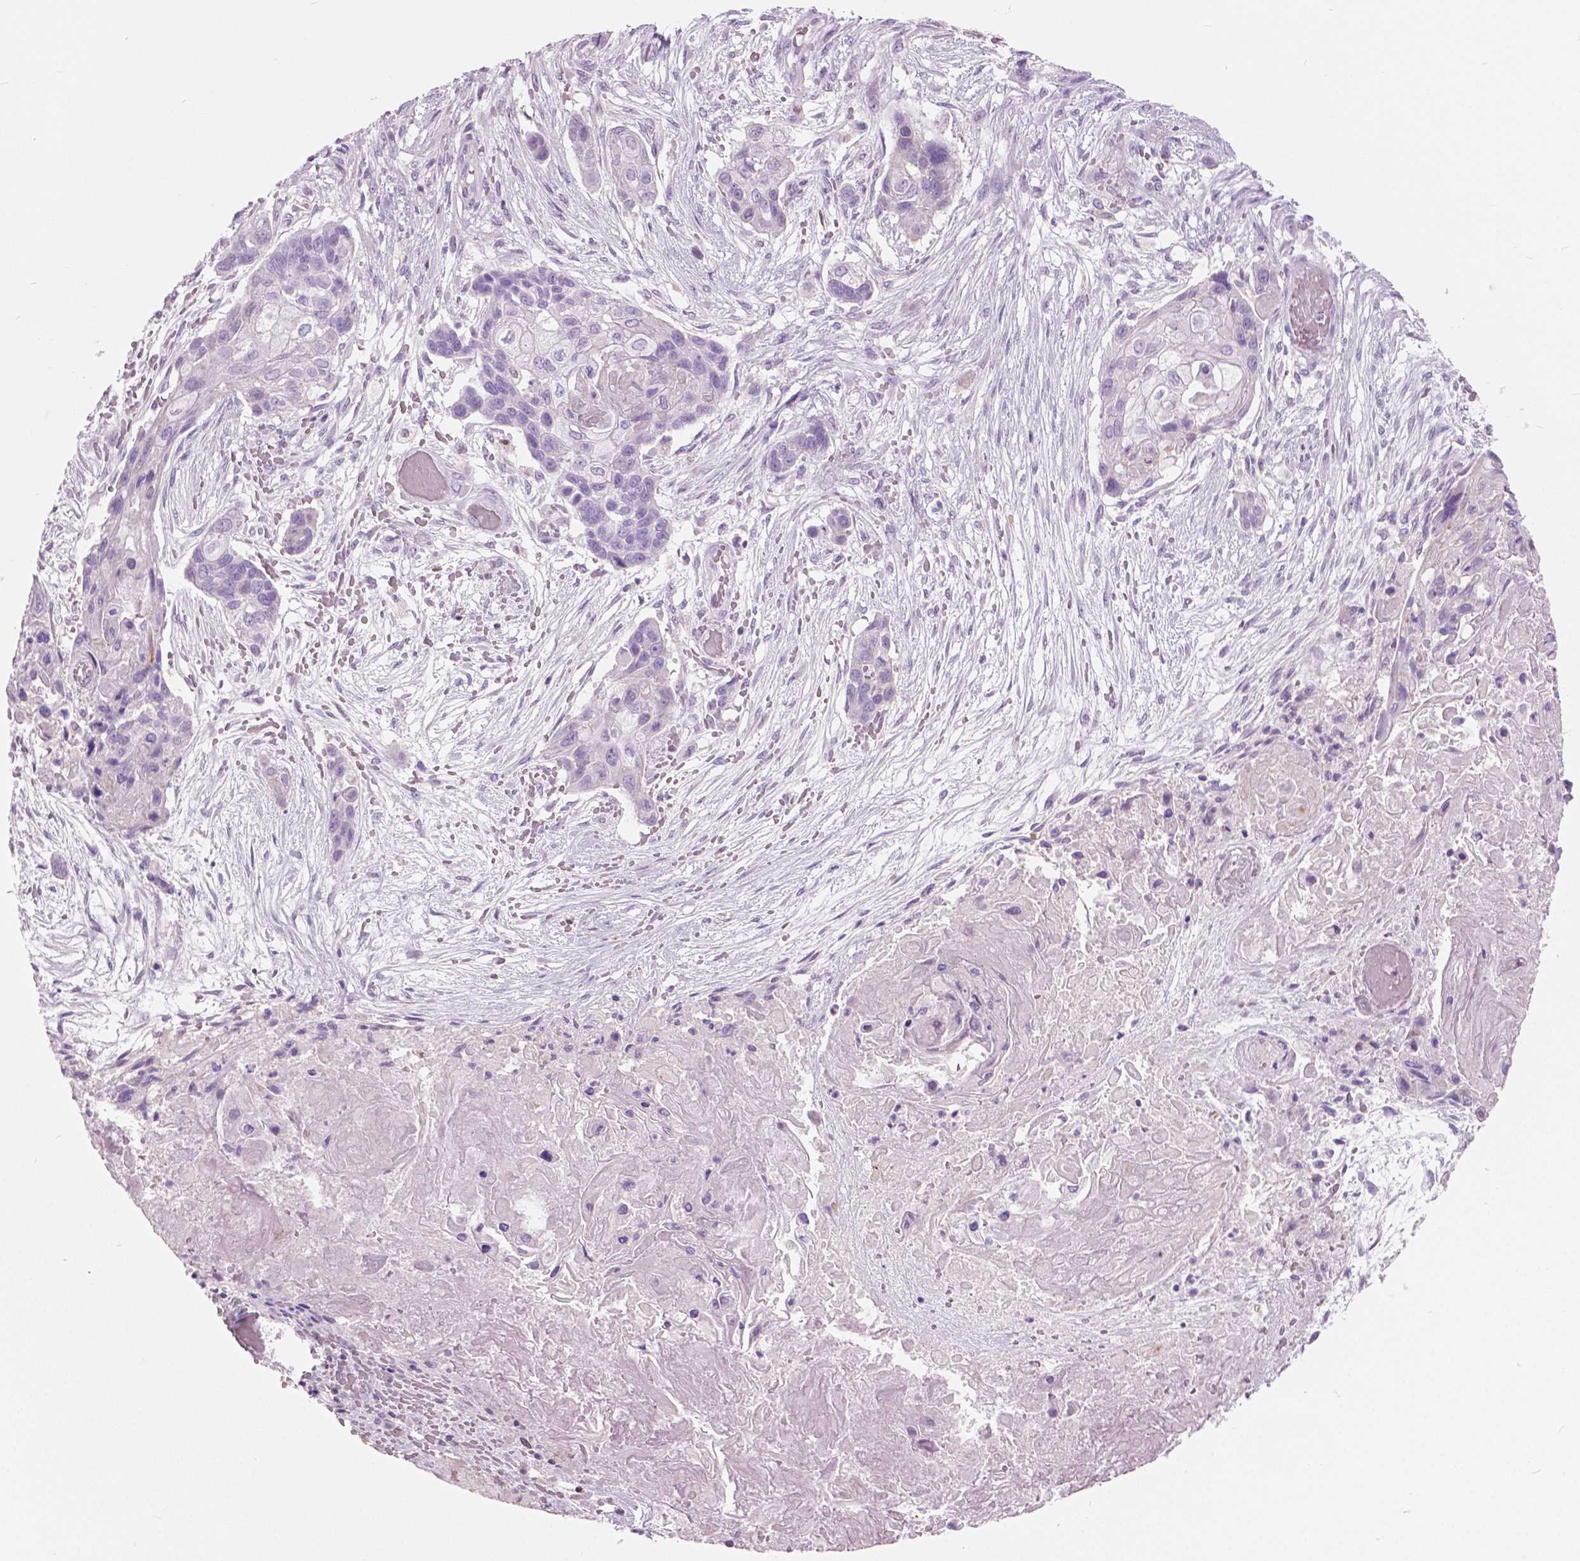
{"staining": {"intensity": "negative", "quantity": "none", "location": "none"}, "tissue": "lung cancer", "cell_type": "Tumor cells", "image_type": "cancer", "snomed": [{"axis": "morphology", "description": "Squamous cell carcinoma, NOS"}, {"axis": "topography", "description": "Lung"}], "caption": "This is a image of immunohistochemistry staining of lung cancer, which shows no expression in tumor cells. (DAB immunohistochemistry (IHC), high magnification).", "gene": "GALM", "patient": {"sex": "male", "age": 69}}